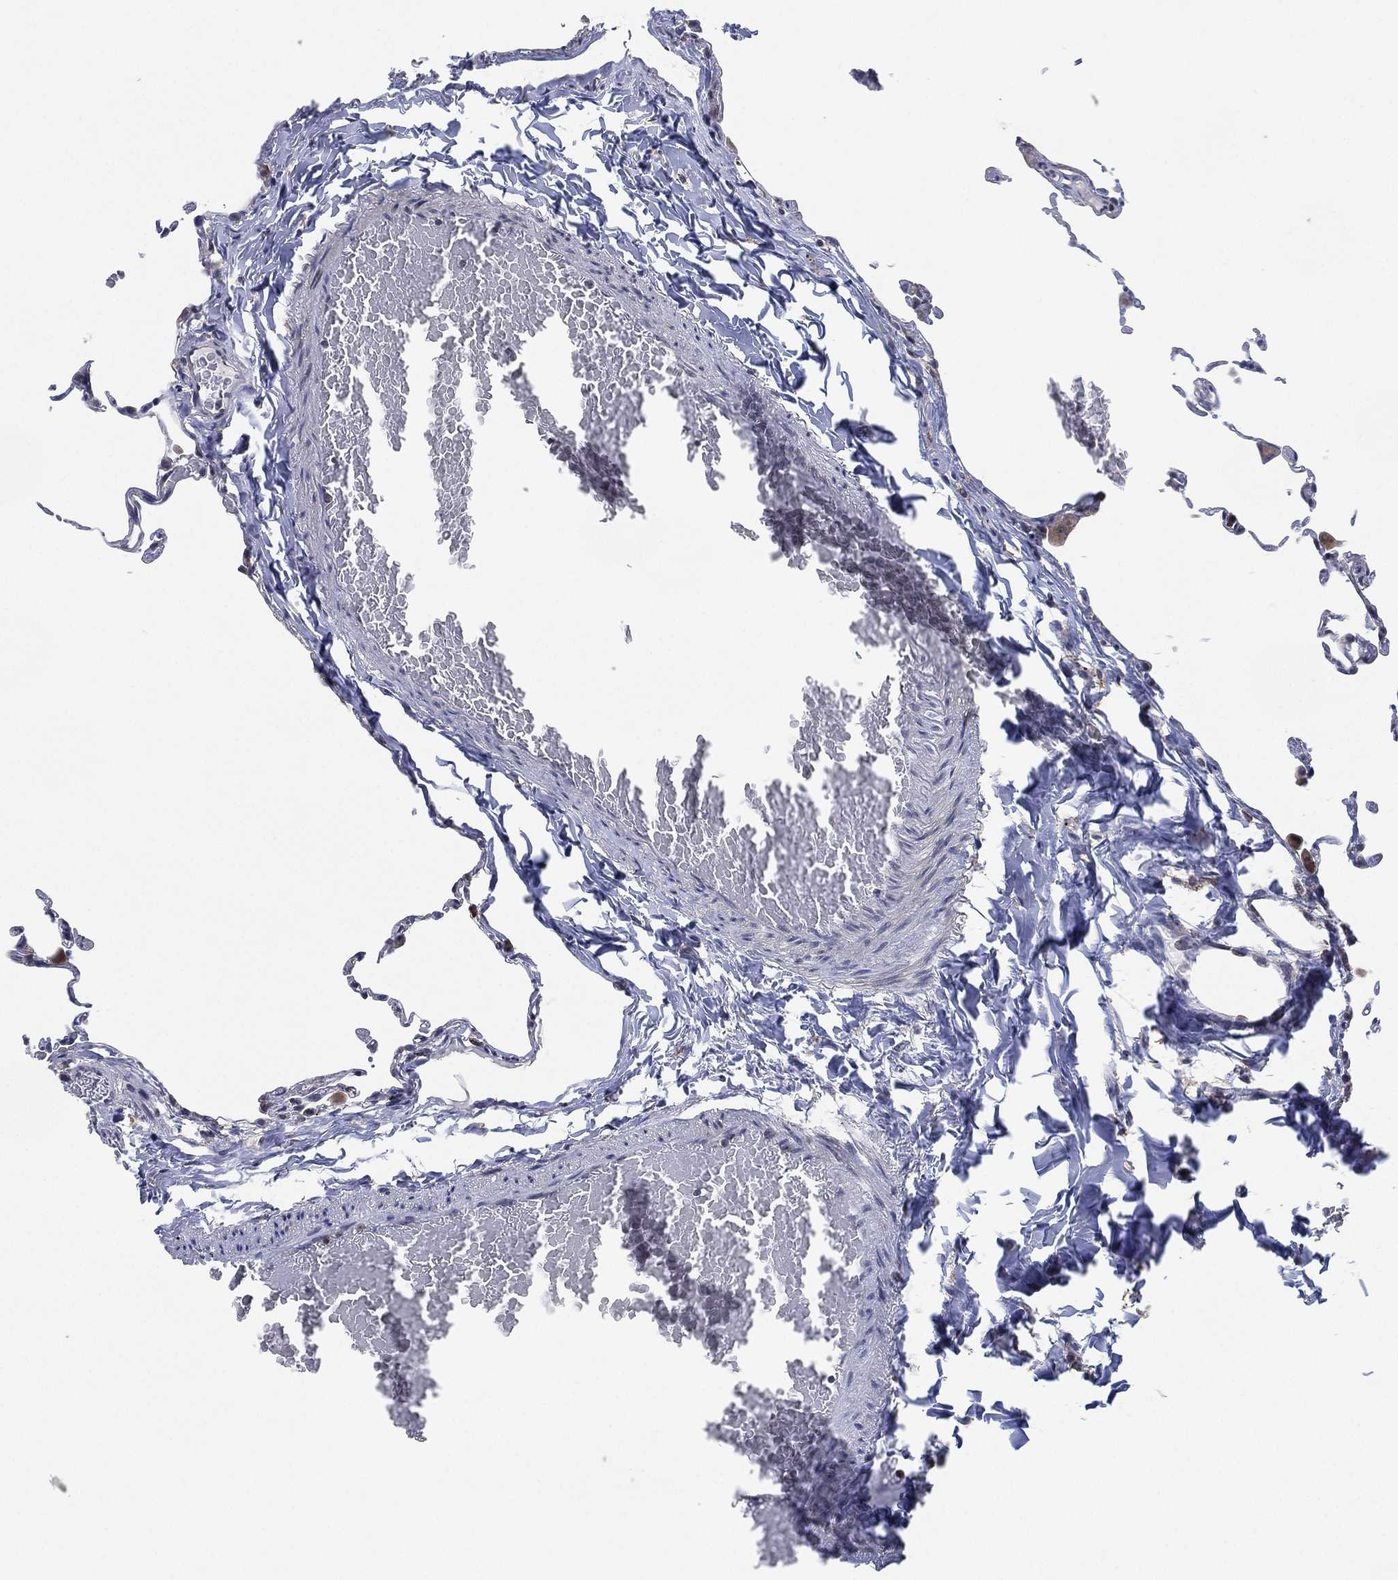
{"staining": {"intensity": "negative", "quantity": "none", "location": "none"}, "tissue": "lung", "cell_type": "Alveolar cells", "image_type": "normal", "snomed": [{"axis": "morphology", "description": "Normal tissue, NOS"}, {"axis": "topography", "description": "Lung"}], "caption": "A micrograph of lung stained for a protein exhibits no brown staining in alveolar cells.", "gene": "FAM104A", "patient": {"sex": "female", "age": 57}}